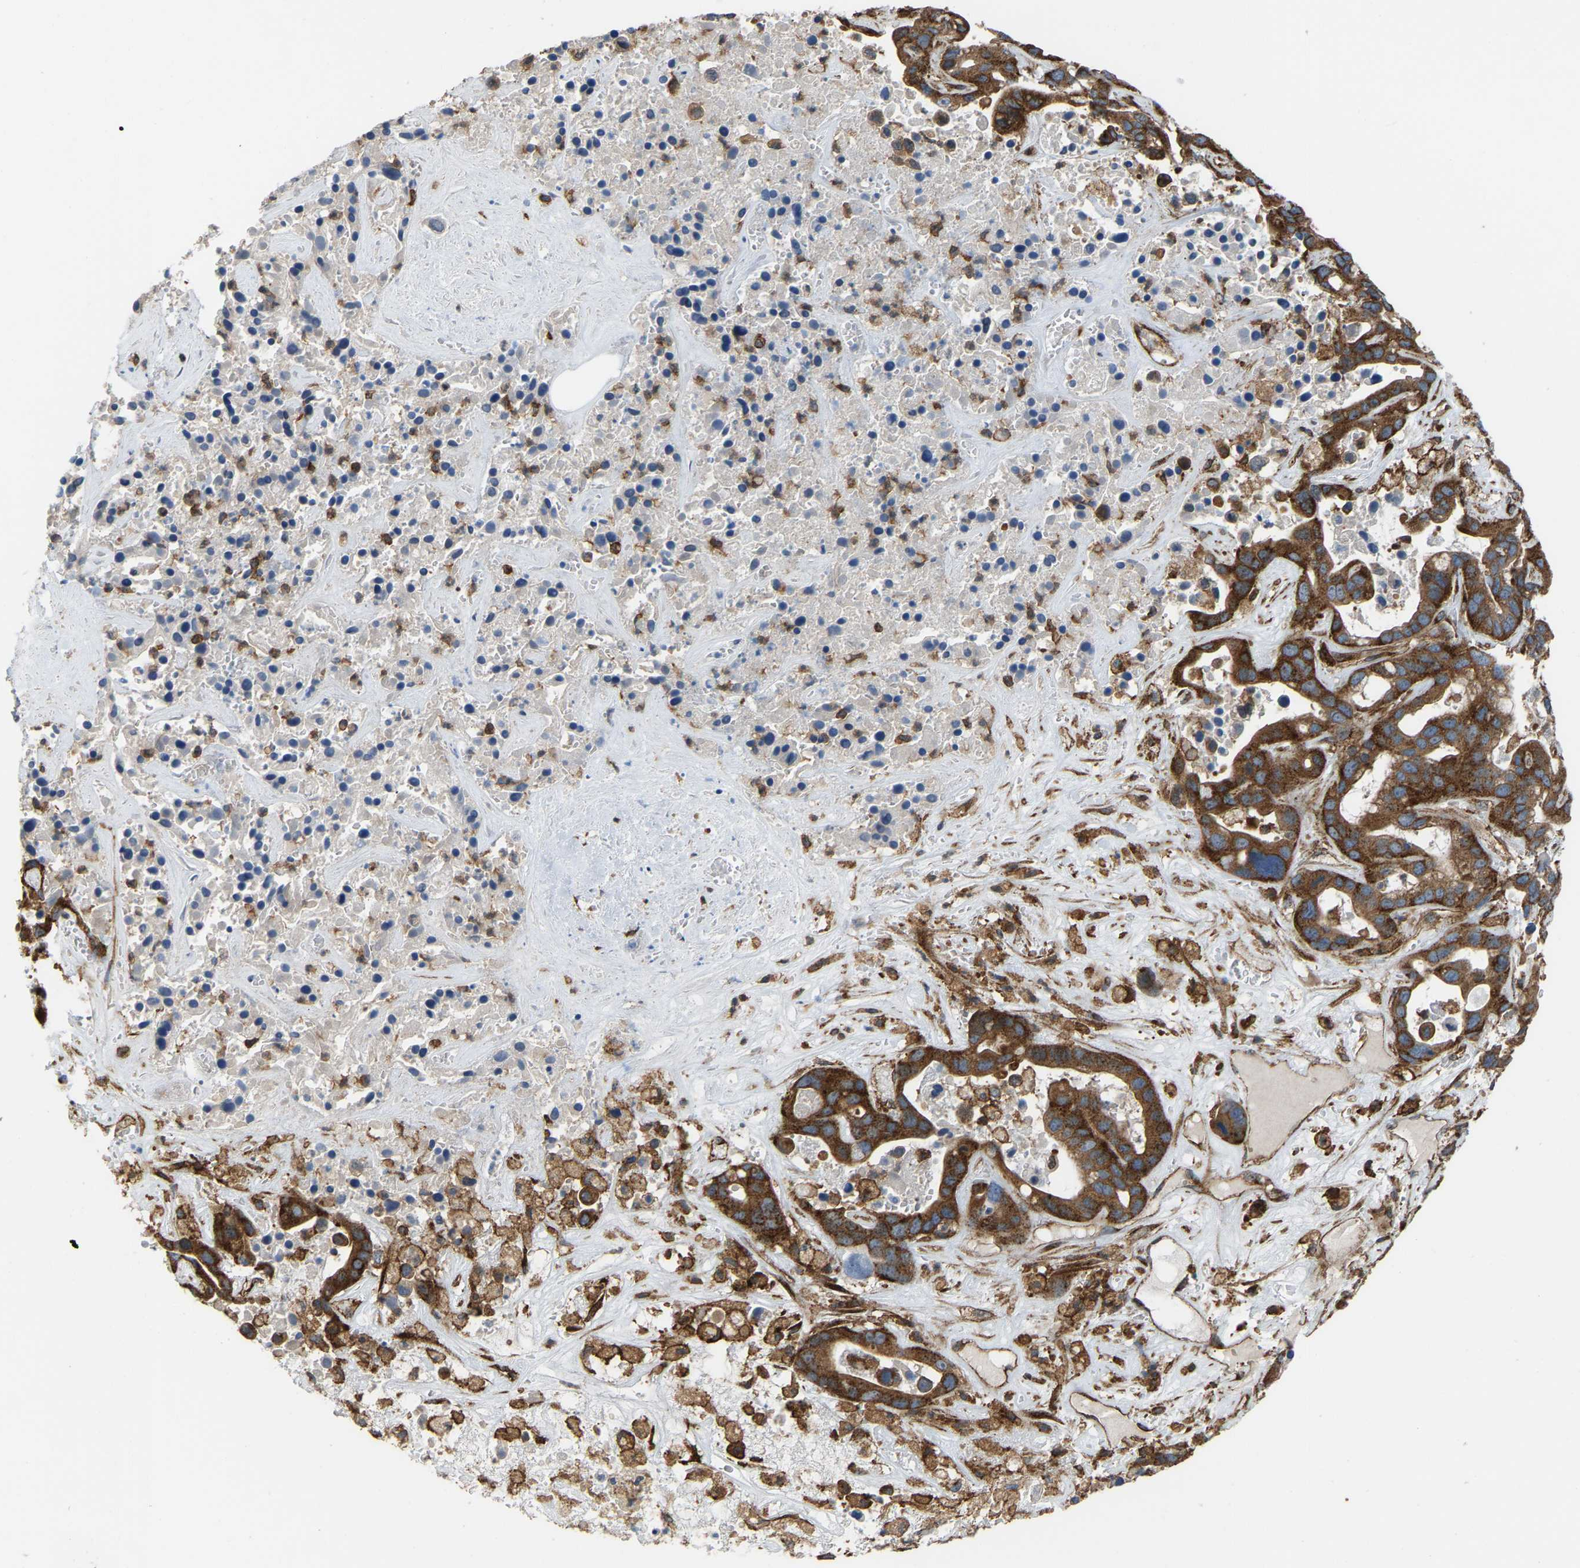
{"staining": {"intensity": "strong", "quantity": ">75%", "location": "cytoplasmic/membranous"}, "tissue": "liver cancer", "cell_type": "Tumor cells", "image_type": "cancer", "snomed": [{"axis": "morphology", "description": "Cholangiocarcinoma"}, {"axis": "topography", "description": "Liver"}], "caption": "A histopathology image of human liver cholangiocarcinoma stained for a protein exhibits strong cytoplasmic/membranous brown staining in tumor cells.", "gene": "PICALM", "patient": {"sex": "female", "age": 65}}